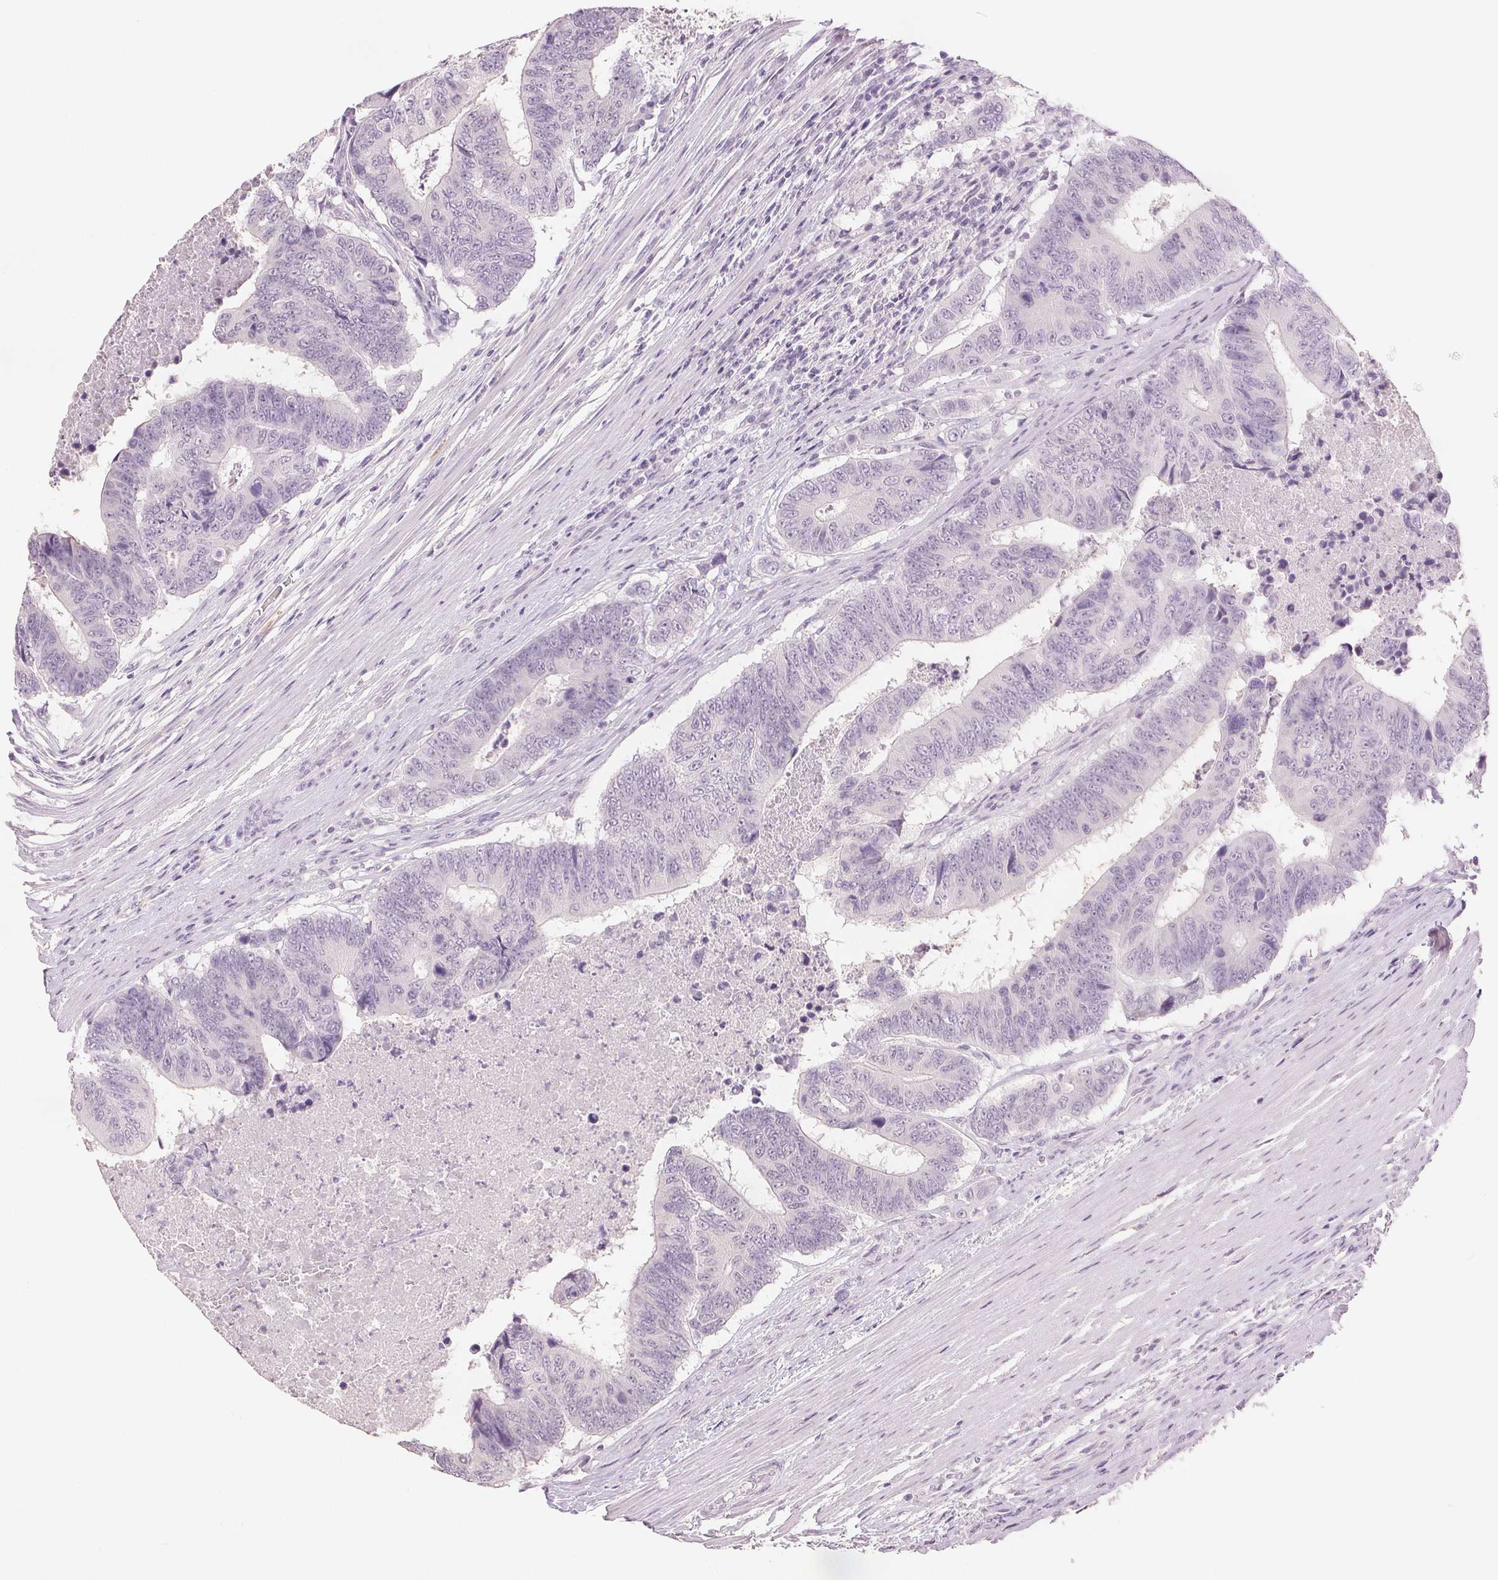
{"staining": {"intensity": "negative", "quantity": "none", "location": "none"}, "tissue": "colorectal cancer", "cell_type": "Tumor cells", "image_type": "cancer", "snomed": [{"axis": "morphology", "description": "Adenocarcinoma, NOS"}, {"axis": "topography", "description": "Colon"}], "caption": "This is a photomicrograph of IHC staining of adenocarcinoma (colorectal), which shows no positivity in tumor cells.", "gene": "SCGN", "patient": {"sex": "female", "age": 48}}